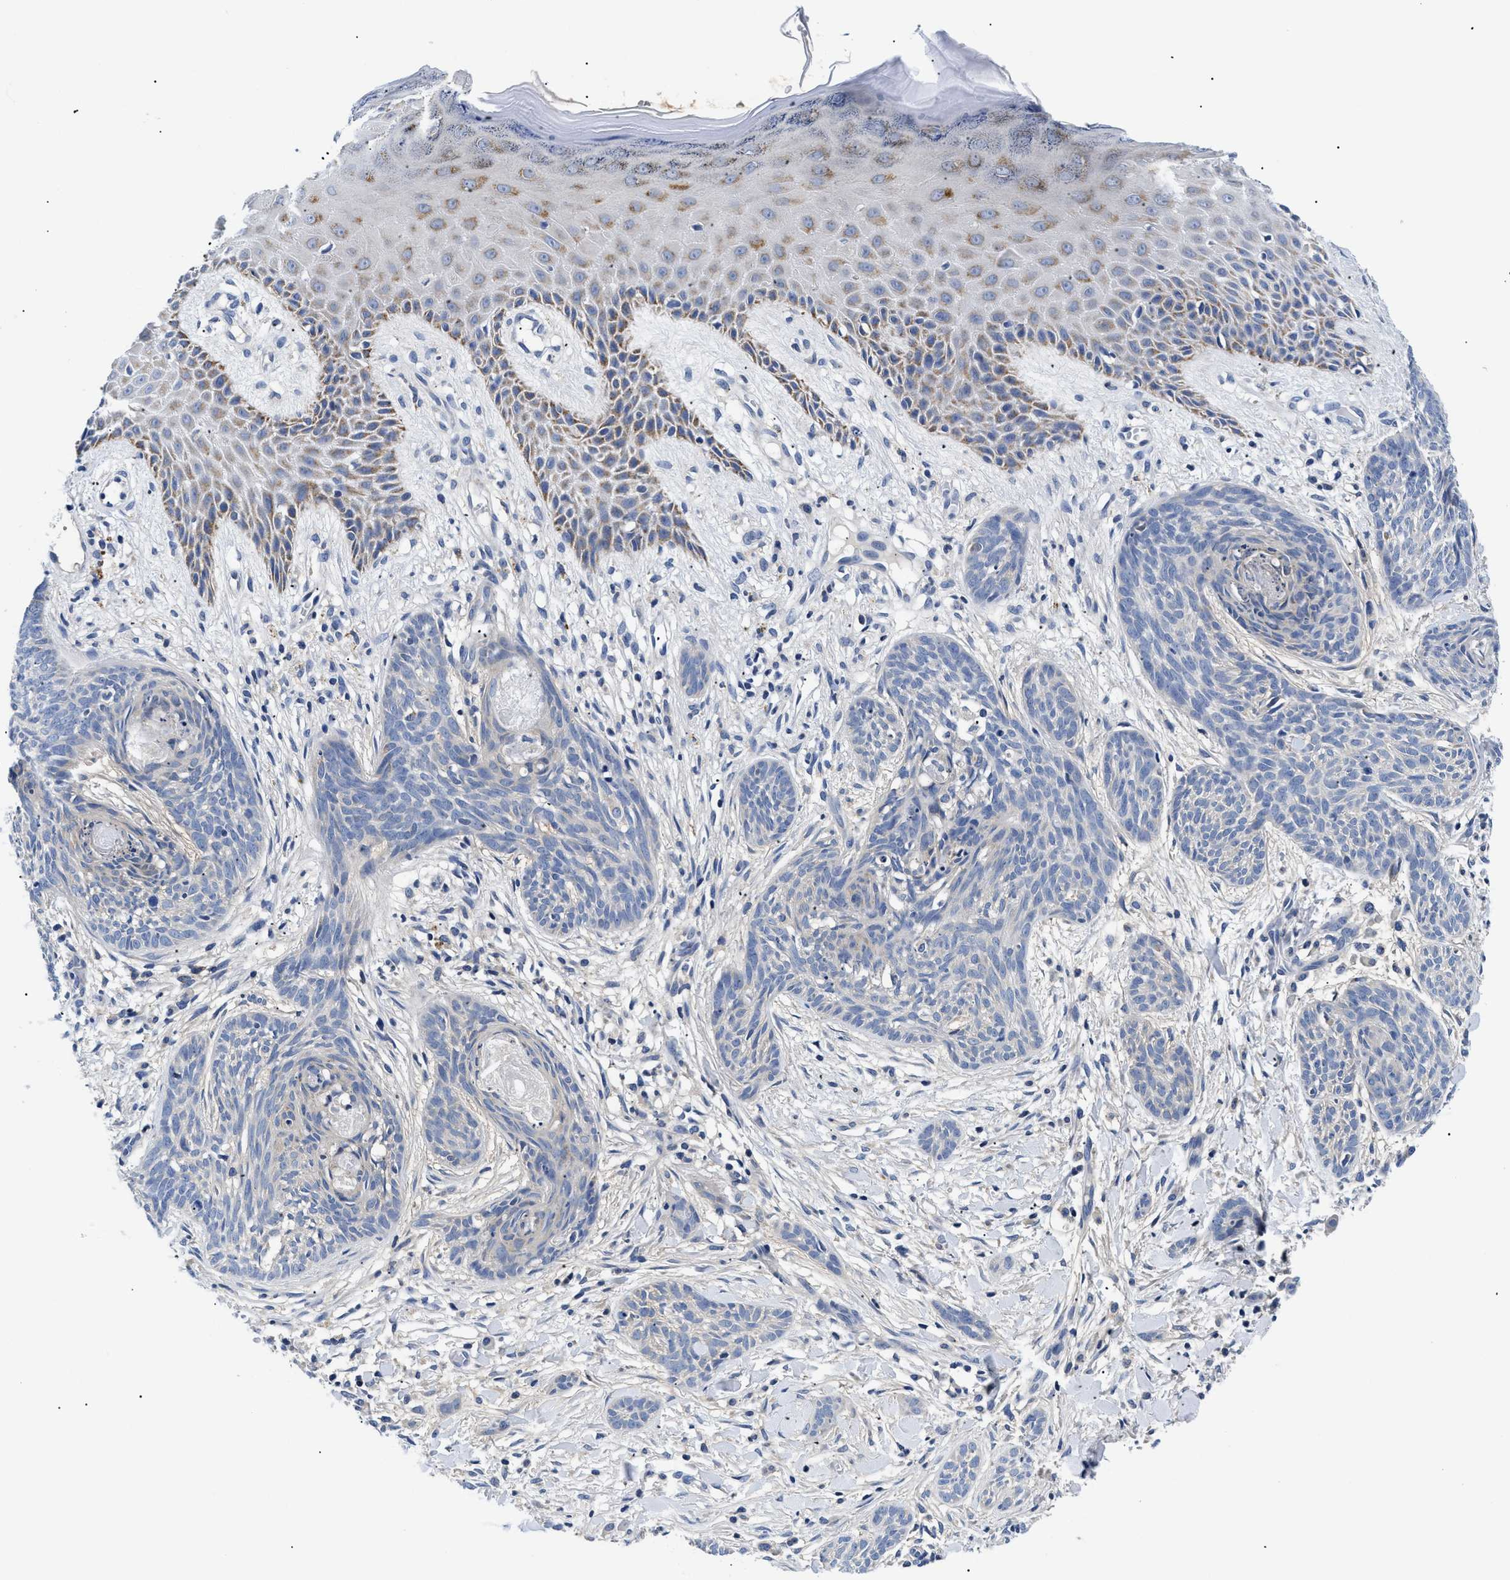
{"staining": {"intensity": "negative", "quantity": "none", "location": "none"}, "tissue": "skin cancer", "cell_type": "Tumor cells", "image_type": "cancer", "snomed": [{"axis": "morphology", "description": "Basal cell carcinoma"}, {"axis": "topography", "description": "Skin"}], "caption": "Tumor cells are negative for brown protein staining in skin cancer.", "gene": "MEA1", "patient": {"sex": "female", "age": 59}}